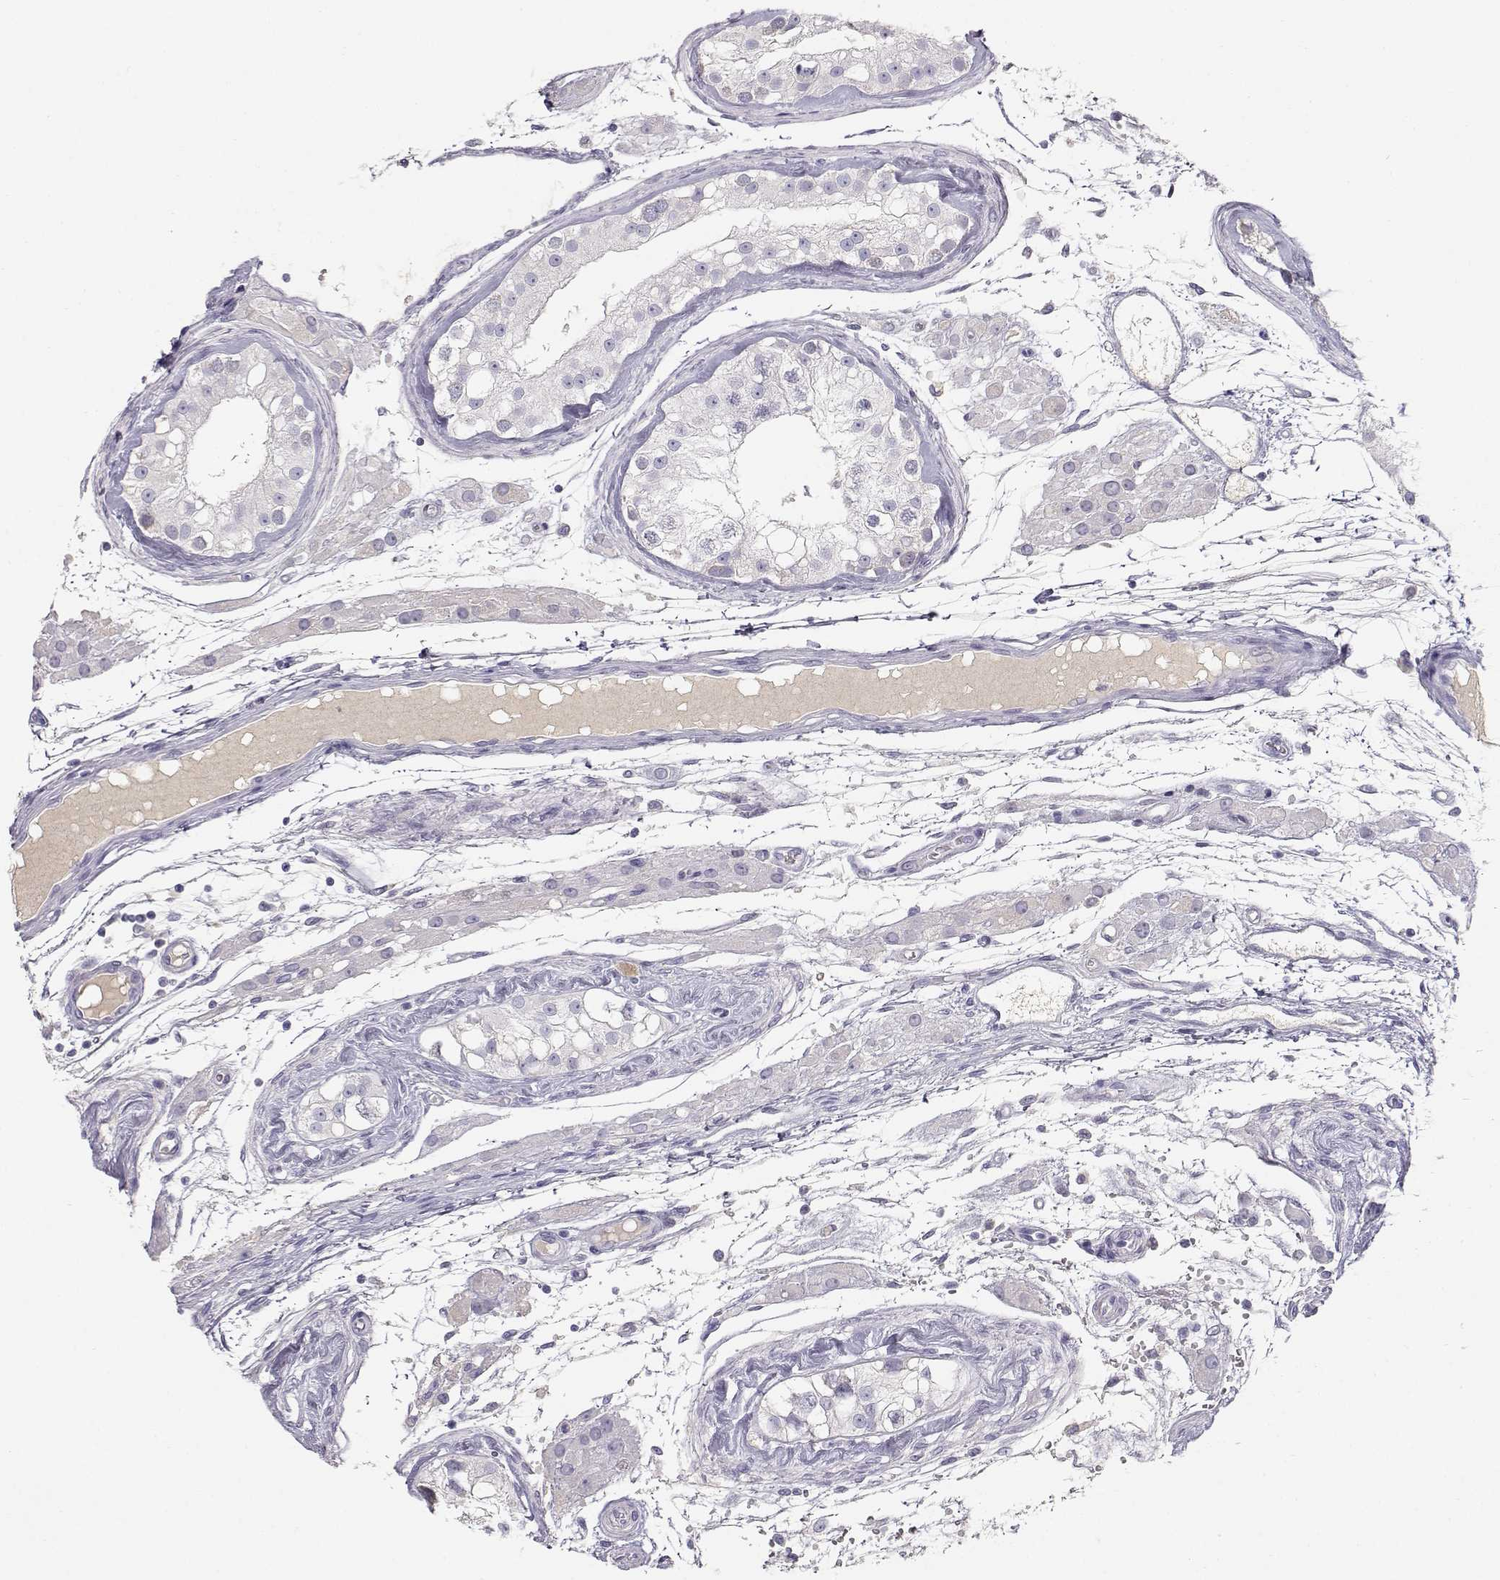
{"staining": {"intensity": "negative", "quantity": "none", "location": "none"}, "tissue": "testis cancer", "cell_type": "Tumor cells", "image_type": "cancer", "snomed": [{"axis": "morphology", "description": "Seminoma, NOS"}, {"axis": "topography", "description": "Testis"}], "caption": "A histopathology image of human seminoma (testis) is negative for staining in tumor cells.", "gene": "GPR174", "patient": {"sex": "male", "age": 34}}